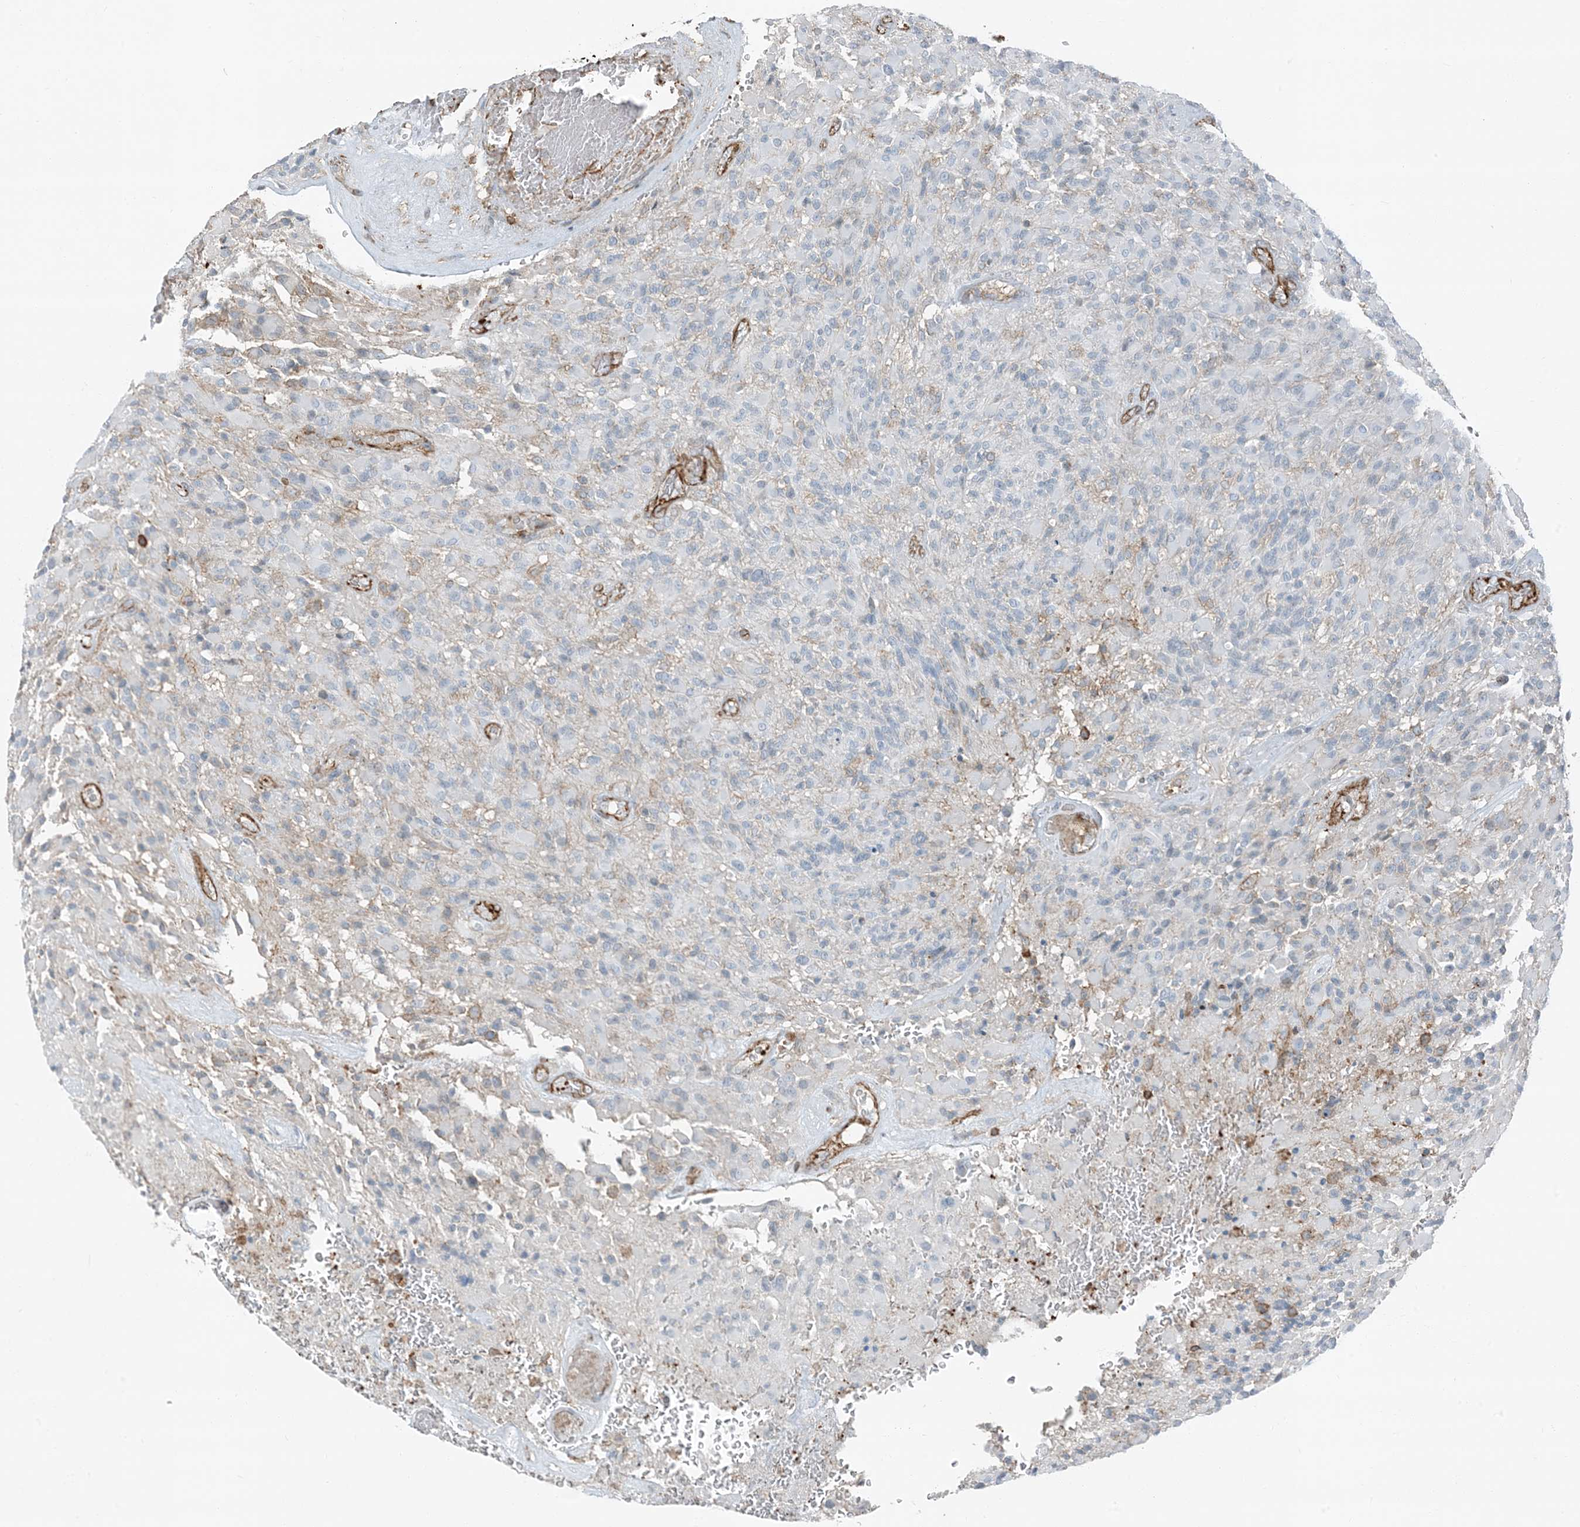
{"staining": {"intensity": "negative", "quantity": "none", "location": "none"}, "tissue": "glioma", "cell_type": "Tumor cells", "image_type": "cancer", "snomed": [{"axis": "morphology", "description": "Glioma, malignant, High grade"}, {"axis": "topography", "description": "Brain"}], "caption": "Glioma was stained to show a protein in brown. There is no significant expression in tumor cells.", "gene": "APOBEC3C", "patient": {"sex": "male", "age": 71}}